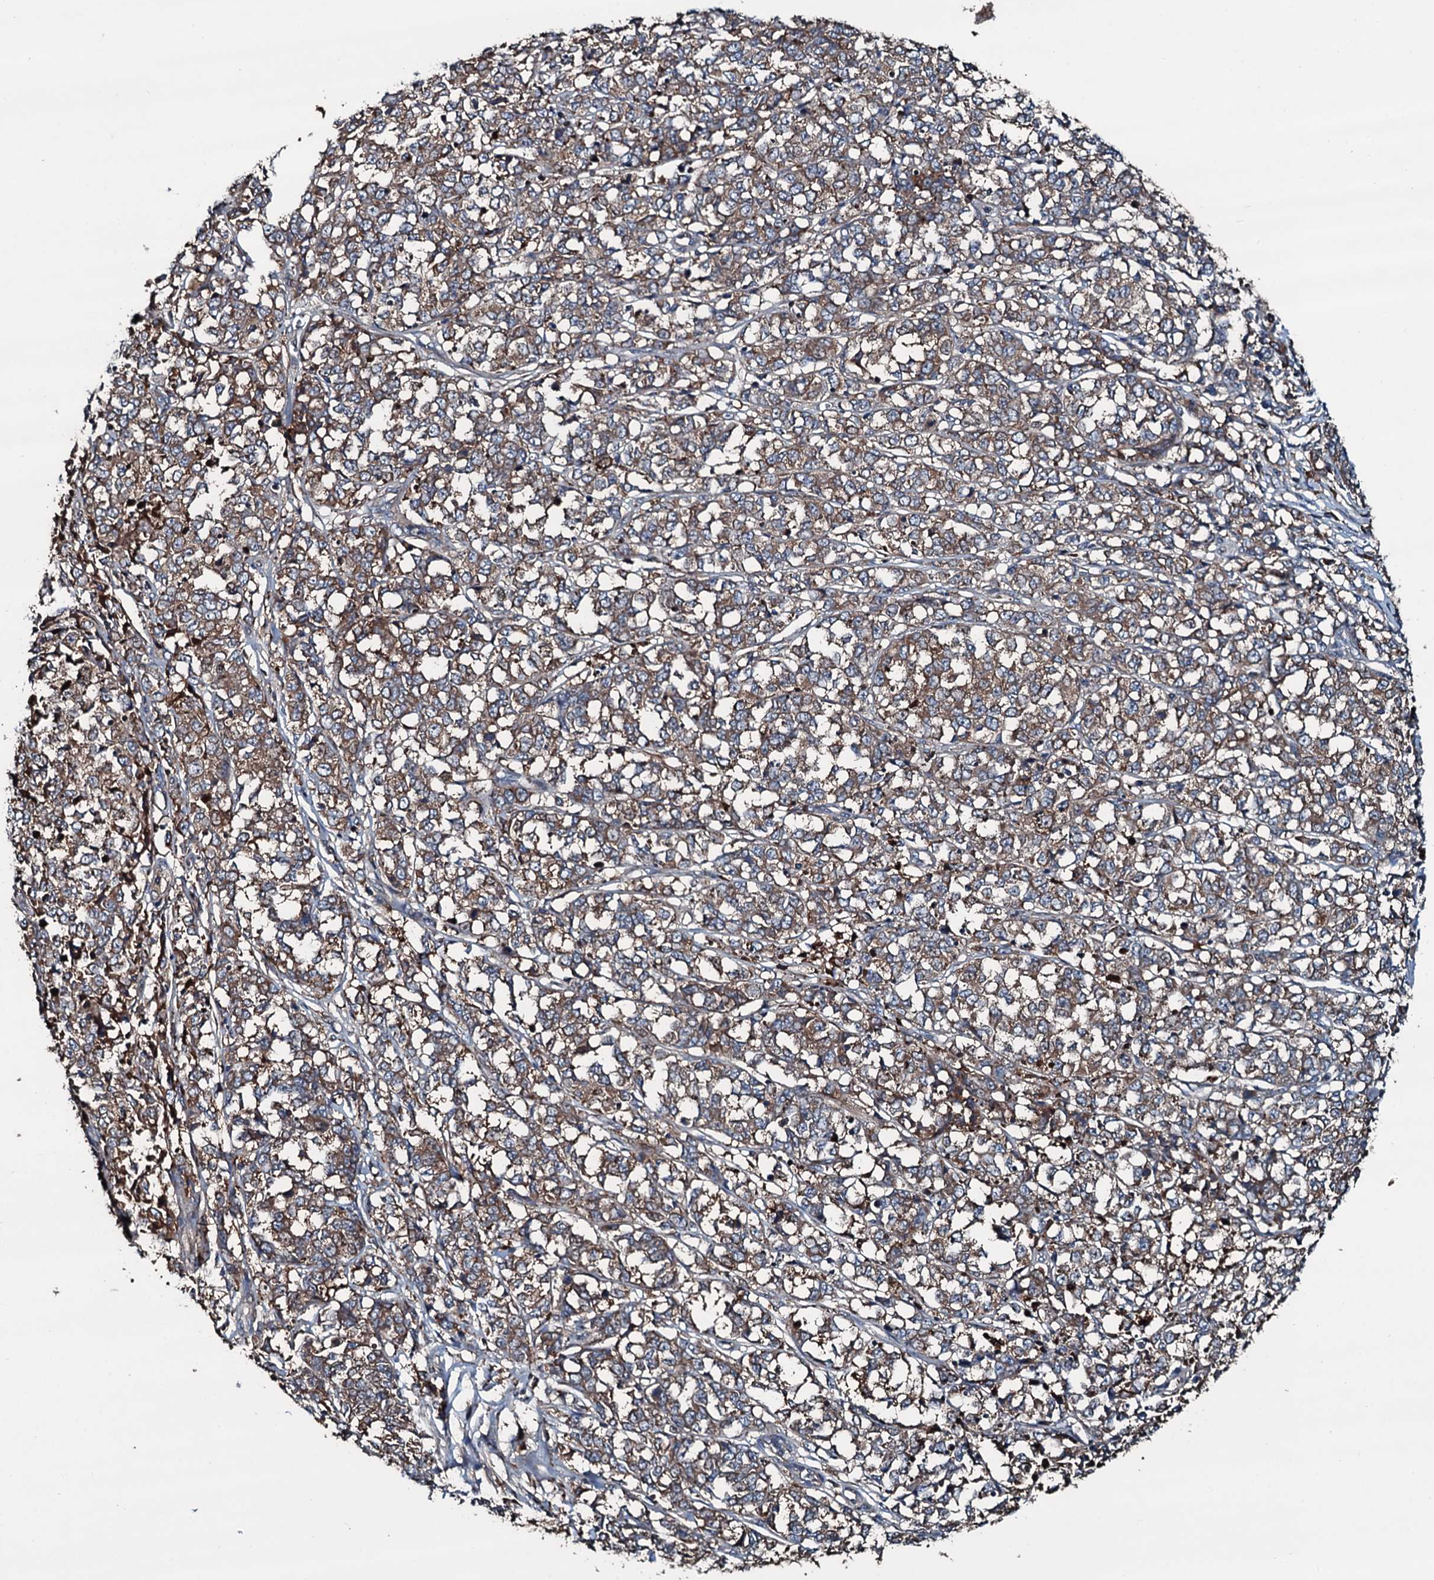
{"staining": {"intensity": "moderate", "quantity": ">75%", "location": "cytoplasmic/membranous"}, "tissue": "melanoma", "cell_type": "Tumor cells", "image_type": "cancer", "snomed": [{"axis": "morphology", "description": "Malignant melanoma, NOS"}, {"axis": "topography", "description": "Skin"}], "caption": "IHC photomicrograph of neoplastic tissue: human melanoma stained using immunohistochemistry demonstrates medium levels of moderate protein expression localized specifically in the cytoplasmic/membranous of tumor cells, appearing as a cytoplasmic/membranous brown color.", "gene": "AARS1", "patient": {"sex": "female", "age": 72}}